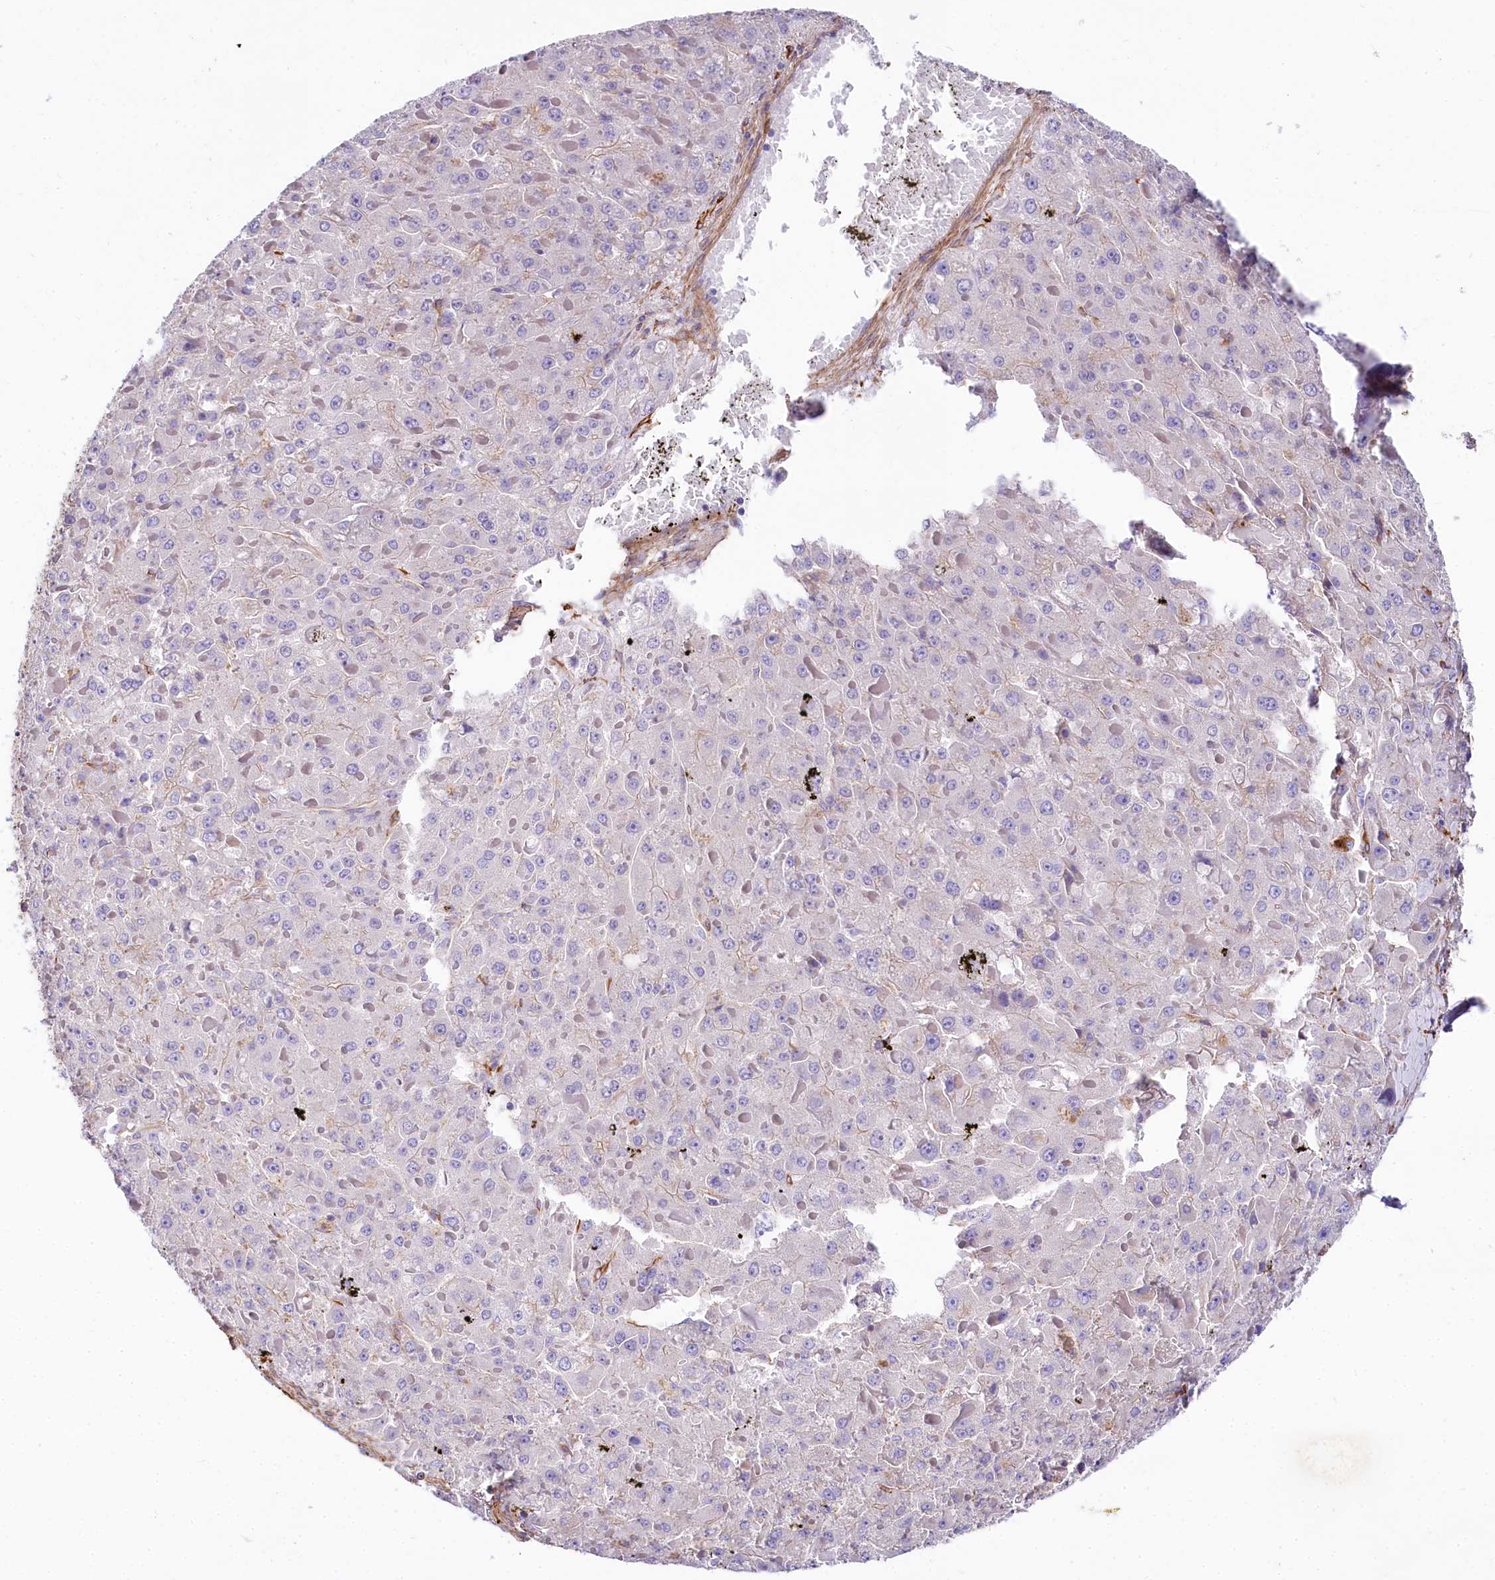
{"staining": {"intensity": "negative", "quantity": "none", "location": "none"}, "tissue": "liver cancer", "cell_type": "Tumor cells", "image_type": "cancer", "snomed": [{"axis": "morphology", "description": "Carcinoma, Hepatocellular, NOS"}, {"axis": "topography", "description": "Liver"}], "caption": "A histopathology image of hepatocellular carcinoma (liver) stained for a protein demonstrates no brown staining in tumor cells.", "gene": "FCHSD2", "patient": {"sex": "female", "age": 73}}